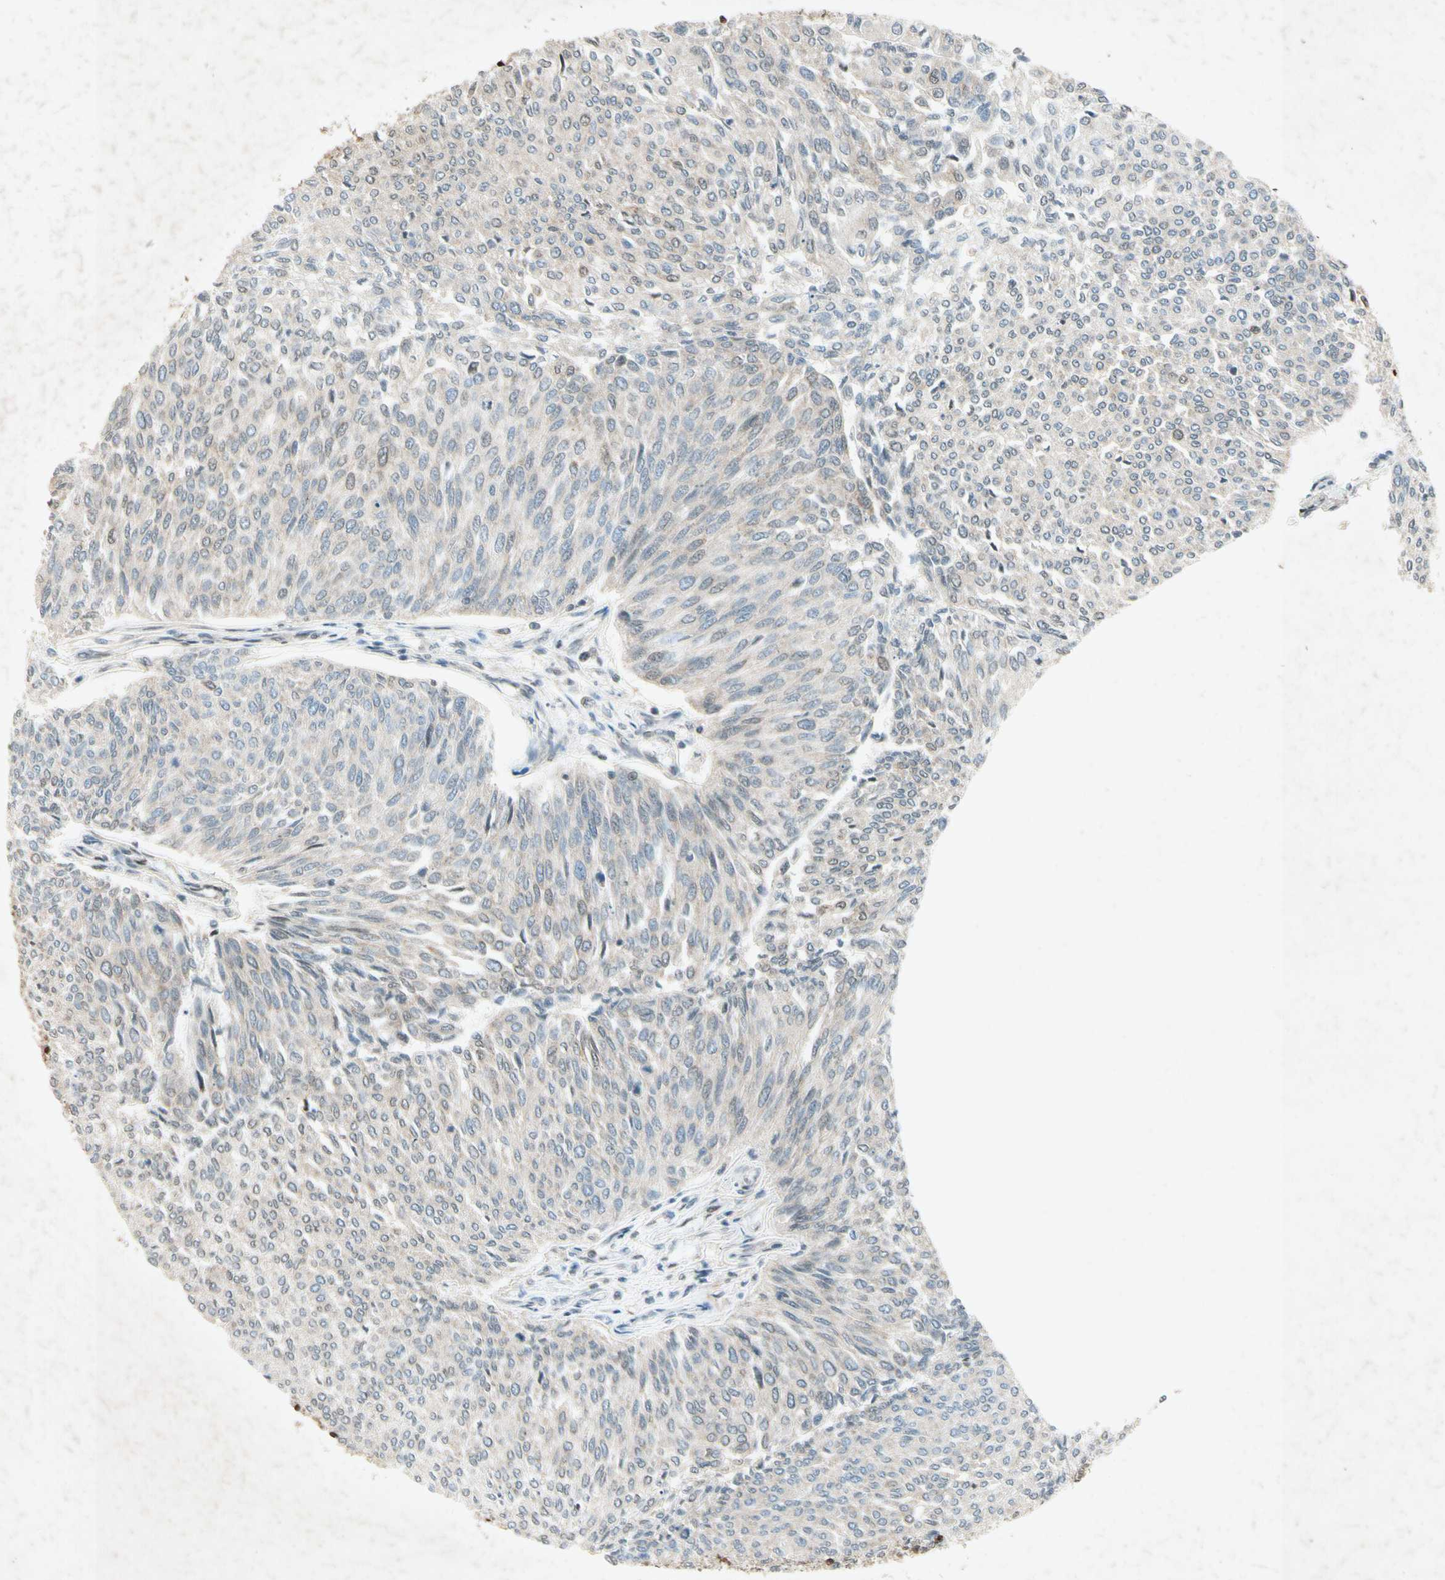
{"staining": {"intensity": "weak", "quantity": ">75%", "location": "cytoplasmic/membranous"}, "tissue": "urothelial cancer", "cell_type": "Tumor cells", "image_type": "cancer", "snomed": [{"axis": "morphology", "description": "Urothelial carcinoma, Low grade"}, {"axis": "topography", "description": "Urinary bladder"}], "caption": "Immunohistochemical staining of urothelial cancer displays weak cytoplasmic/membranous protein staining in about >75% of tumor cells.", "gene": "RNF43", "patient": {"sex": "female", "age": 79}}